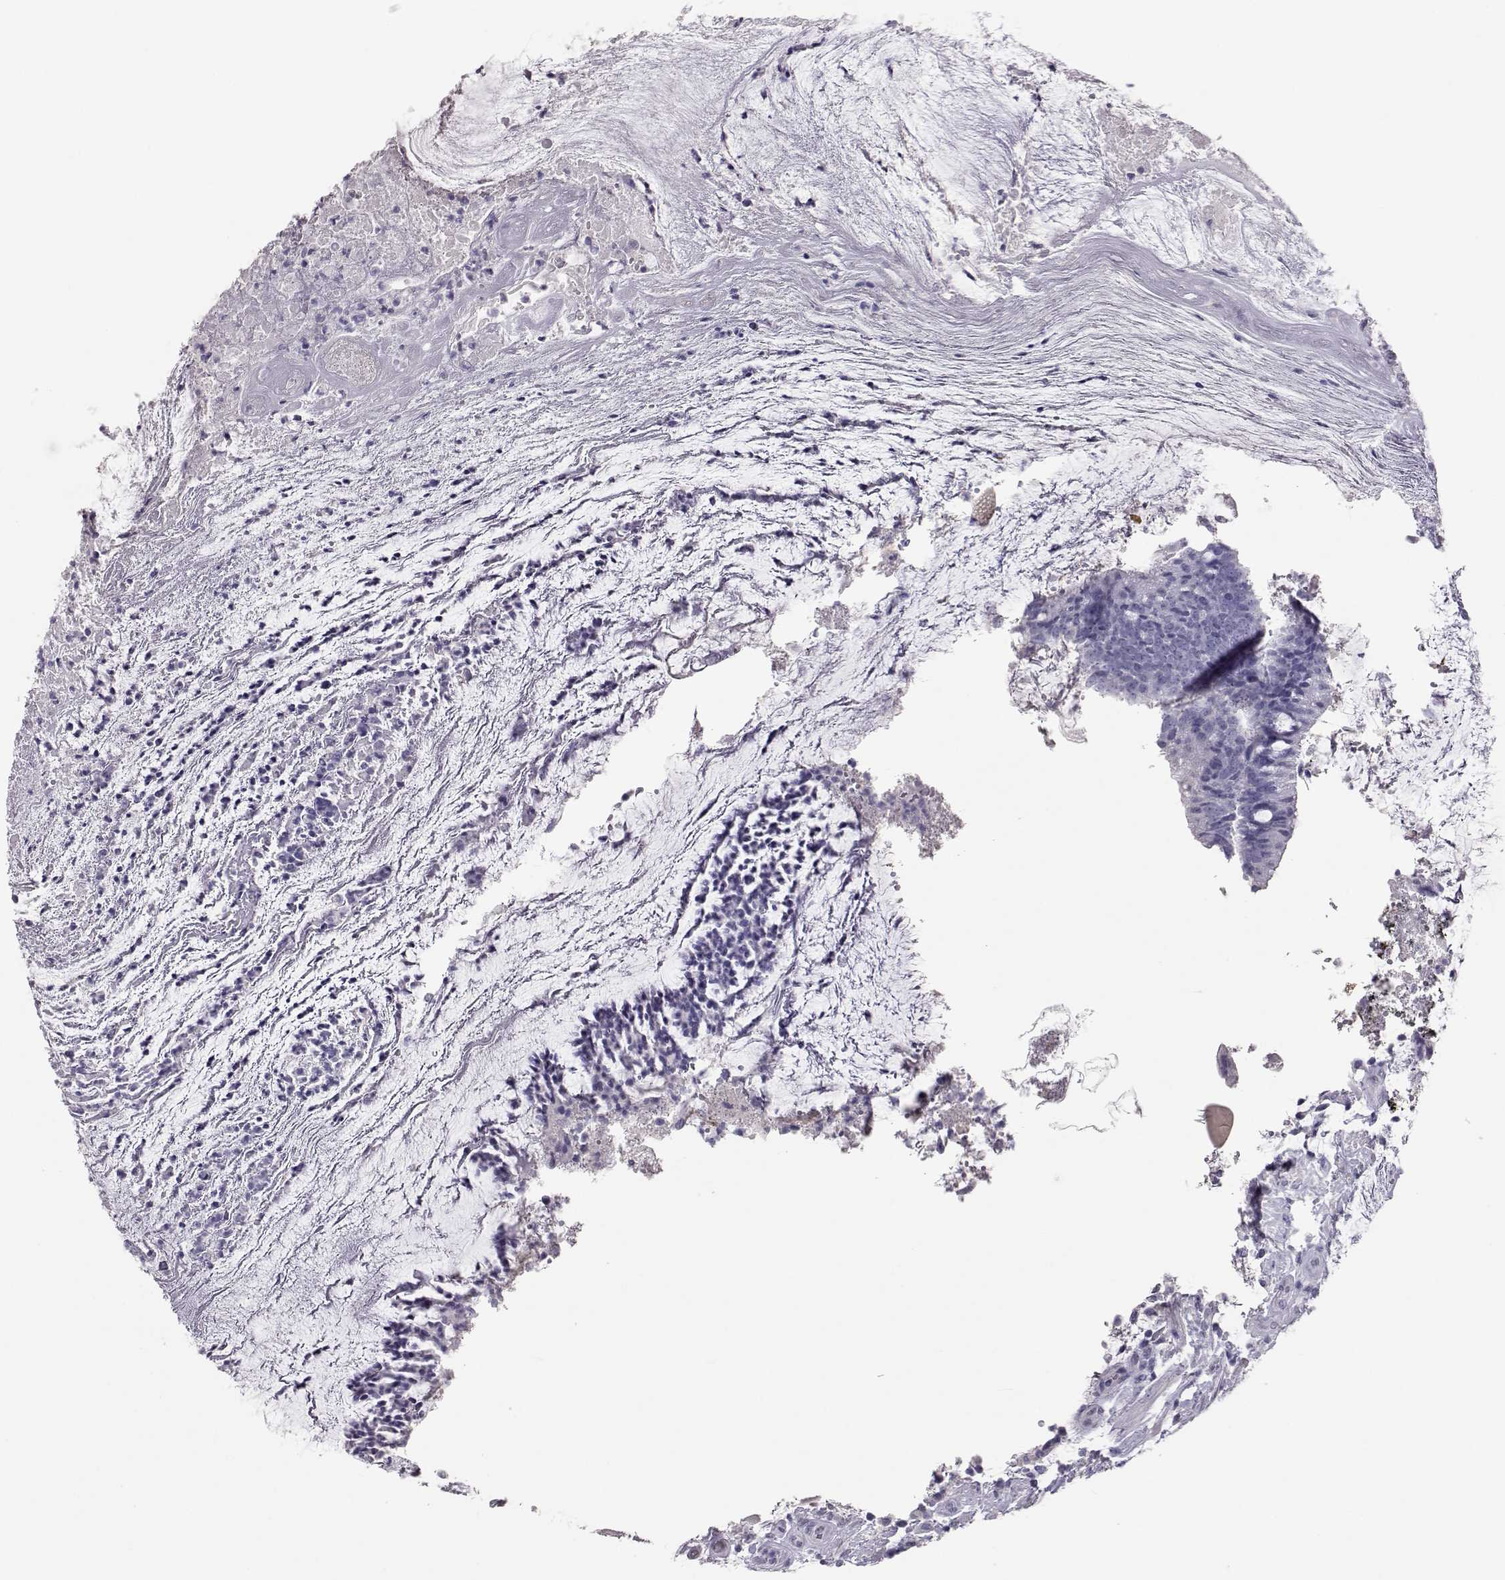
{"staining": {"intensity": "negative", "quantity": "none", "location": "none"}, "tissue": "colorectal cancer", "cell_type": "Tumor cells", "image_type": "cancer", "snomed": [{"axis": "morphology", "description": "Adenocarcinoma, NOS"}, {"axis": "topography", "description": "Colon"}], "caption": "A histopathology image of human colorectal cancer (adenocarcinoma) is negative for staining in tumor cells.", "gene": "PMCH", "patient": {"sex": "female", "age": 43}}